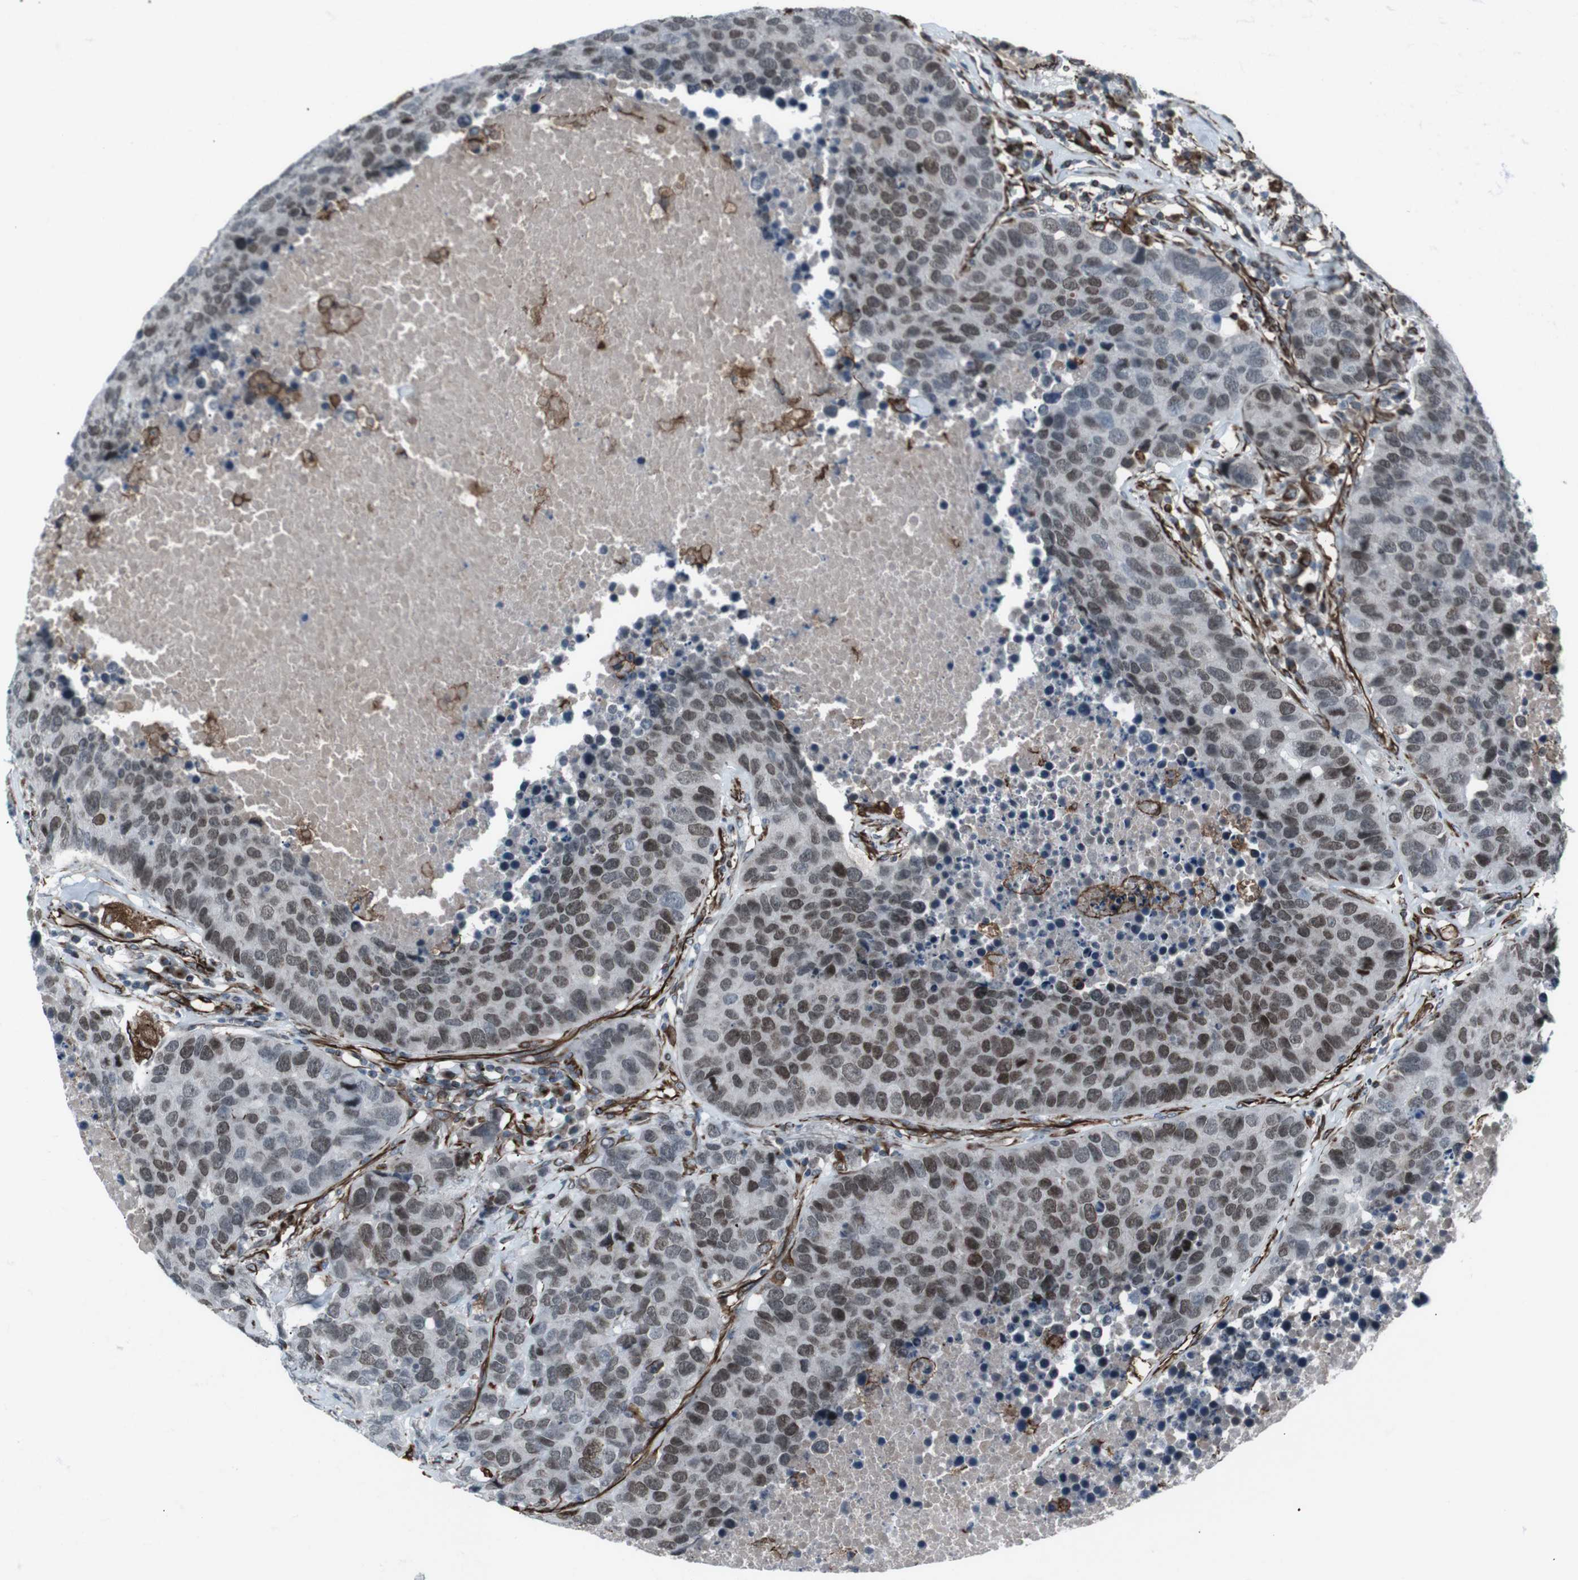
{"staining": {"intensity": "moderate", "quantity": ">75%", "location": "nuclear"}, "tissue": "carcinoid", "cell_type": "Tumor cells", "image_type": "cancer", "snomed": [{"axis": "morphology", "description": "Carcinoid, malignant, NOS"}, {"axis": "topography", "description": "Lung"}], "caption": "The photomicrograph exhibits a brown stain indicating the presence of a protein in the nuclear of tumor cells in carcinoid (malignant).", "gene": "TMEM141", "patient": {"sex": "male", "age": 60}}